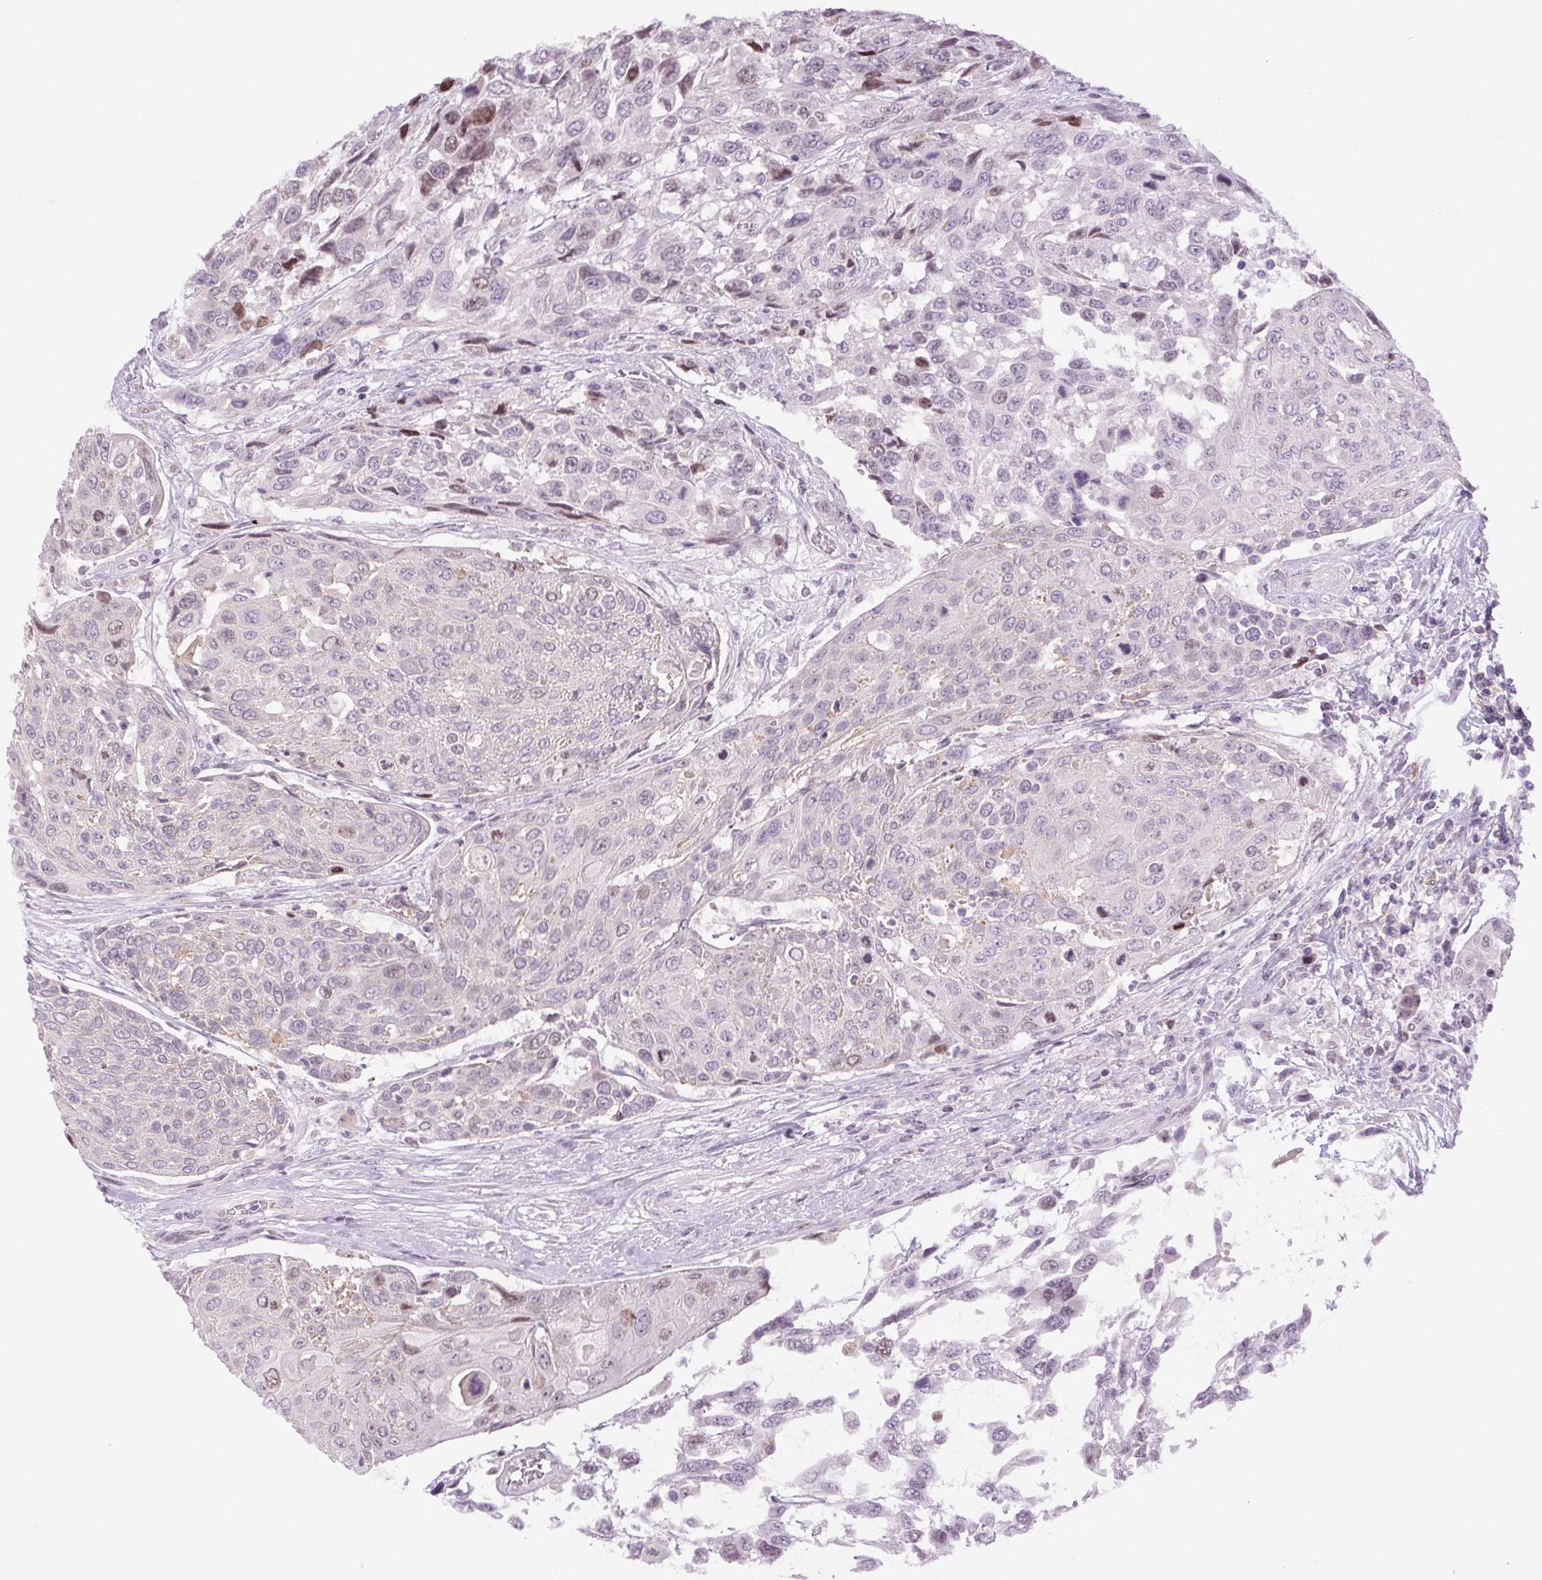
{"staining": {"intensity": "weak", "quantity": "<25%", "location": "nuclear"}, "tissue": "urothelial cancer", "cell_type": "Tumor cells", "image_type": "cancer", "snomed": [{"axis": "morphology", "description": "Urothelial carcinoma, High grade"}, {"axis": "topography", "description": "Urinary bladder"}], "caption": "Tumor cells show no significant protein positivity in urothelial cancer.", "gene": "SMIM6", "patient": {"sex": "female", "age": 70}}